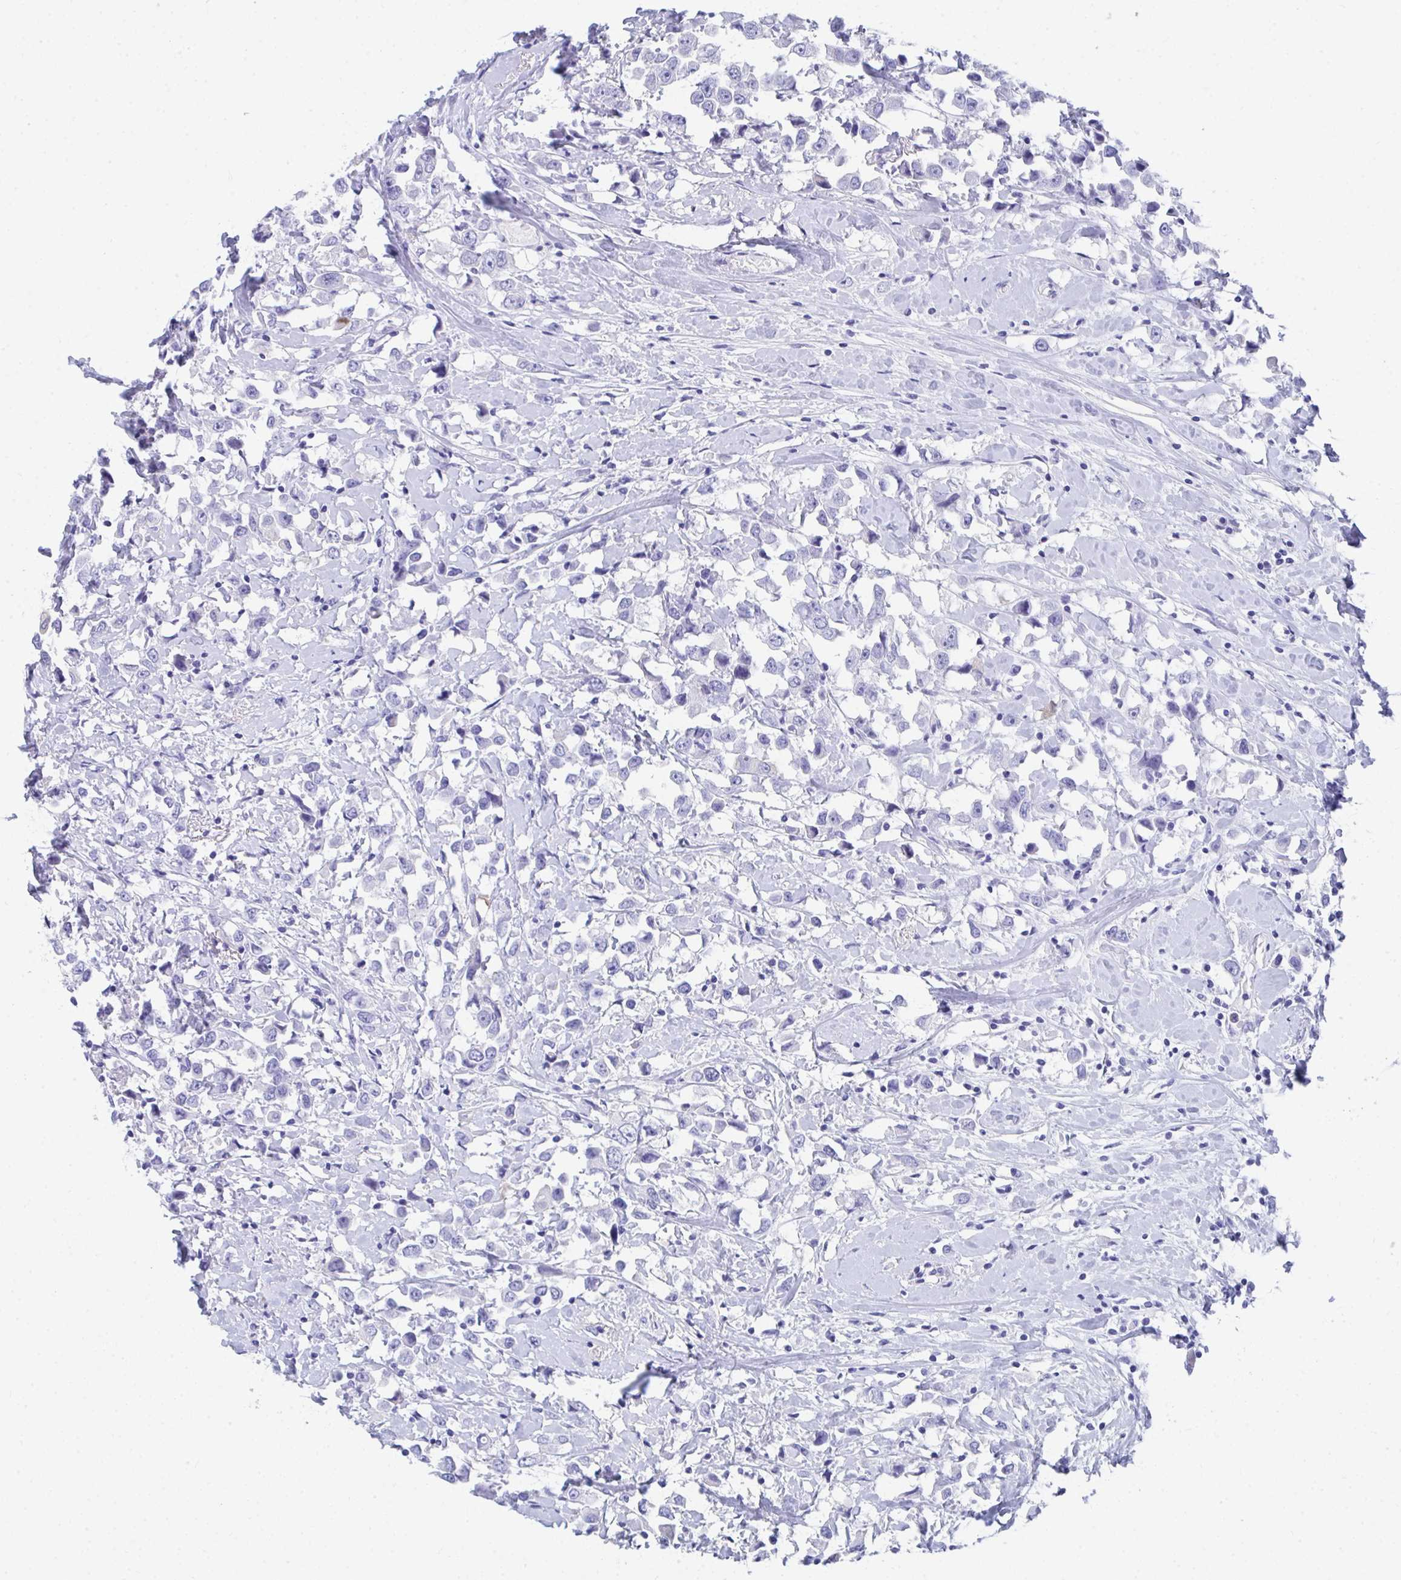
{"staining": {"intensity": "negative", "quantity": "none", "location": "none"}, "tissue": "breast cancer", "cell_type": "Tumor cells", "image_type": "cancer", "snomed": [{"axis": "morphology", "description": "Duct carcinoma"}, {"axis": "topography", "description": "Breast"}], "caption": "This is an IHC image of breast cancer. There is no staining in tumor cells.", "gene": "HGD", "patient": {"sex": "female", "age": 61}}